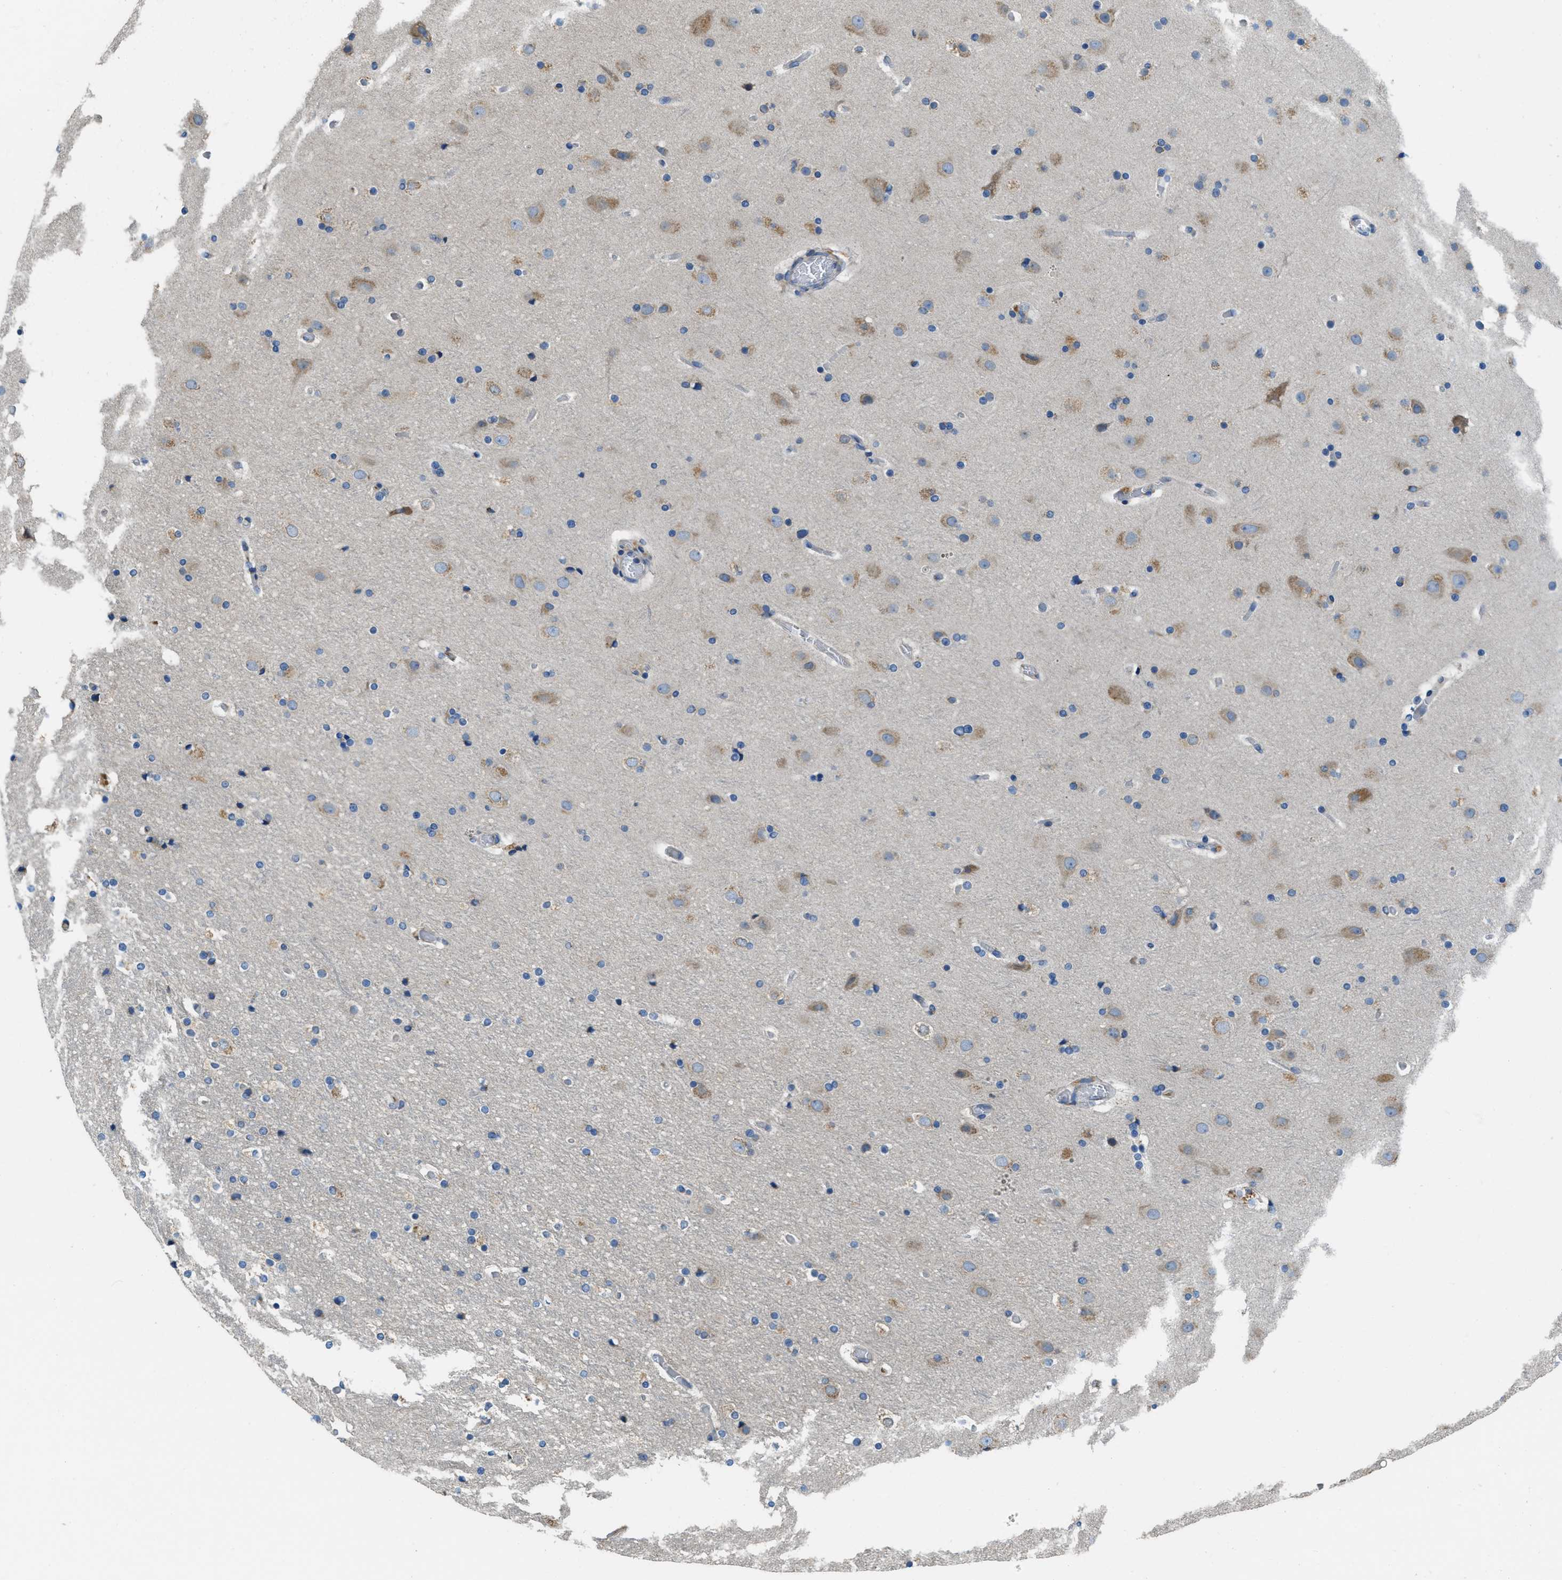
{"staining": {"intensity": "weak", "quantity": ">75%", "location": "cytoplasmic/membranous"}, "tissue": "cerebral cortex", "cell_type": "Endothelial cells", "image_type": "normal", "snomed": [{"axis": "morphology", "description": "Normal tissue, NOS"}, {"axis": "topography", "description": "Cerebral cortex"}], "caption": "IHC image of unremarkable human cerebral cortex stained for a protein (brown), which reveals low levels of weak cytoplasmic/membranous expression in about >75% of endothelial cells.", "gene": "SSR1", "patient": {"sex": "male", "age": 57}}